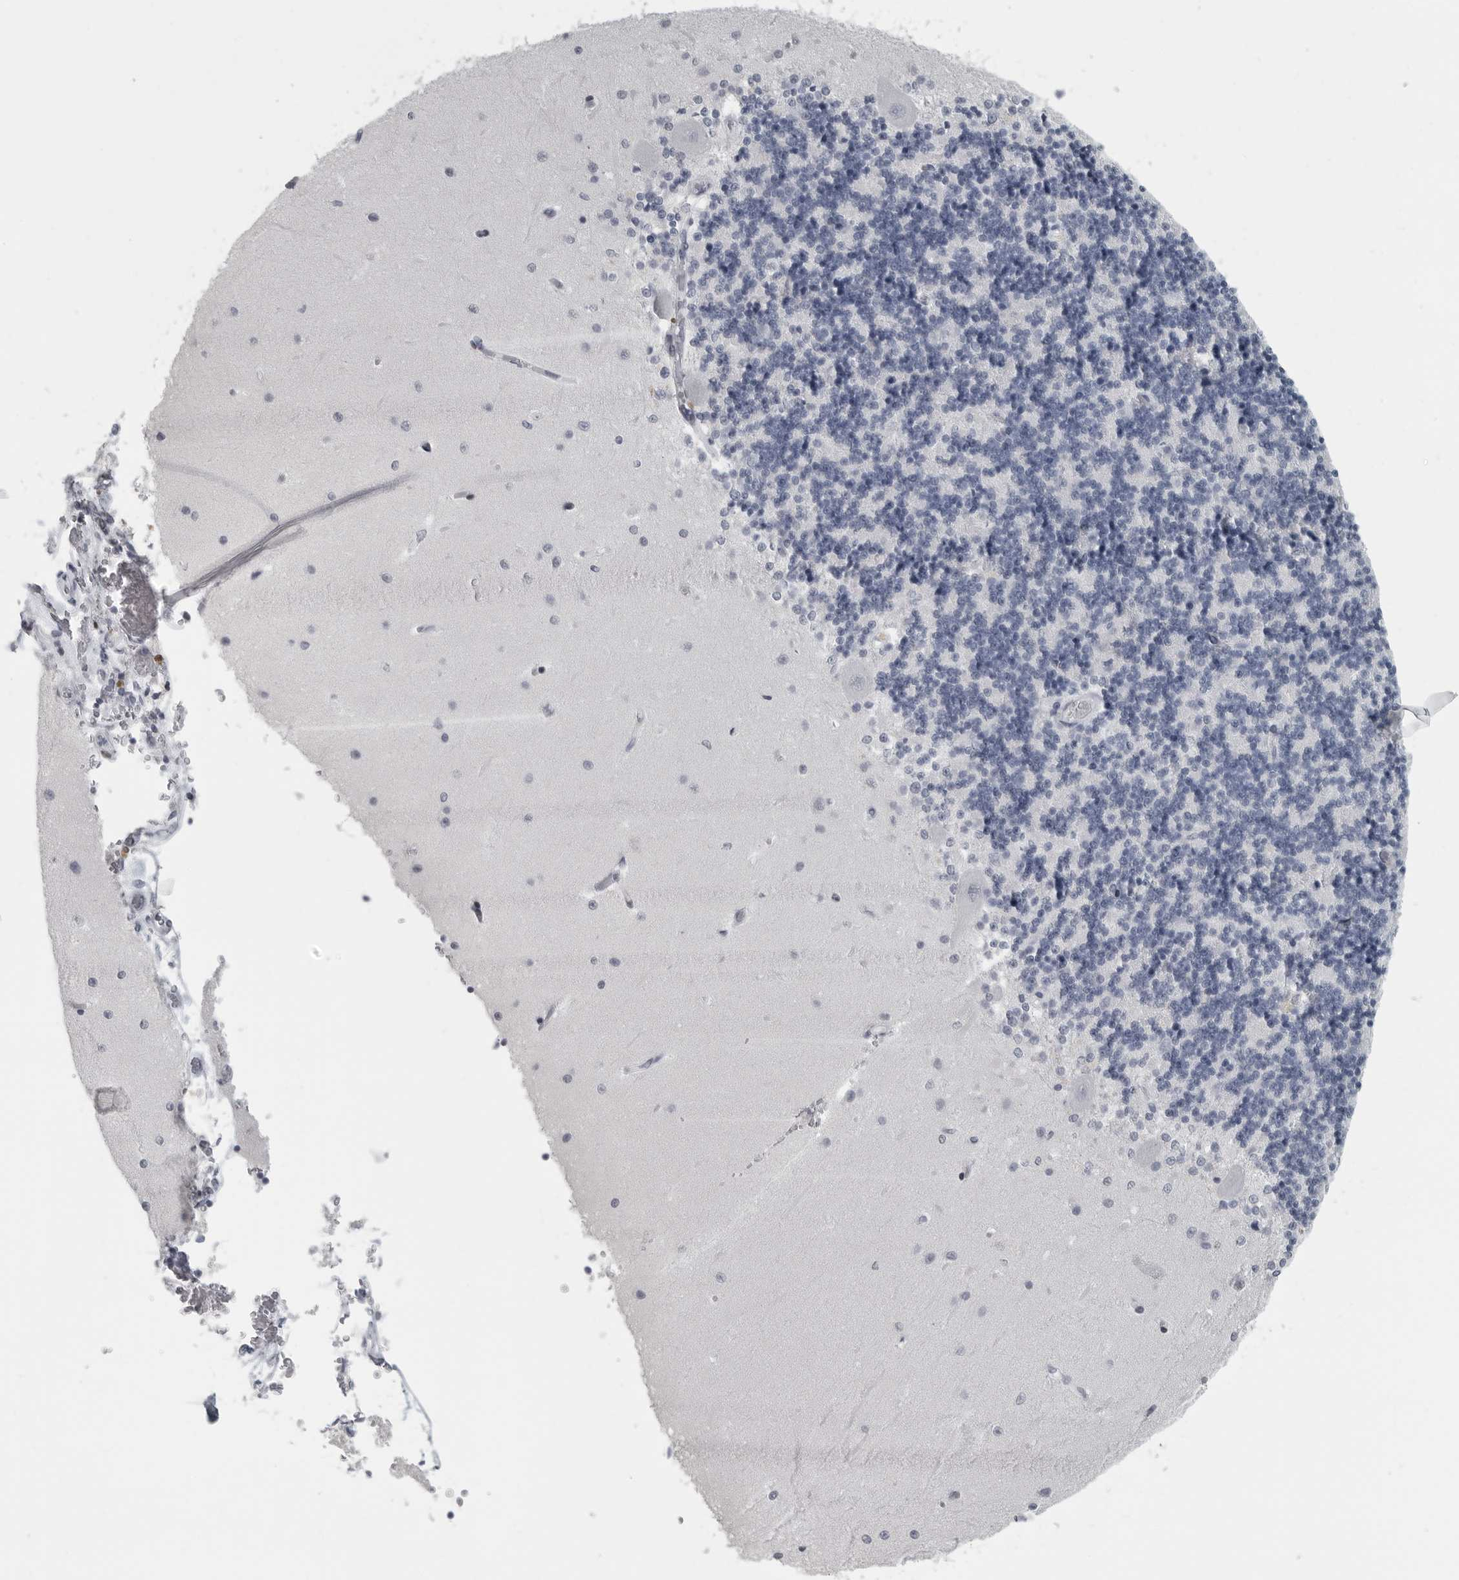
{"staining": {"intensity": "negative", "quantity": "none", "location": "none"}, "tissue": "cerebellum", "cell_type": "Cells in granular layer", "image_type": "normal", "snomed": [{"axis": "morphology", "description": "Normal tissue, NOS"}, {"axis": "topography", "description": "Cerebellum"}], "caption": "Protein analysis of benign cerebellum shows no significant staining in cells in granular layer. Nuclei are stained in blue.", "gene": "SATB2", "patient": {"sex": "male", "age": 37}}